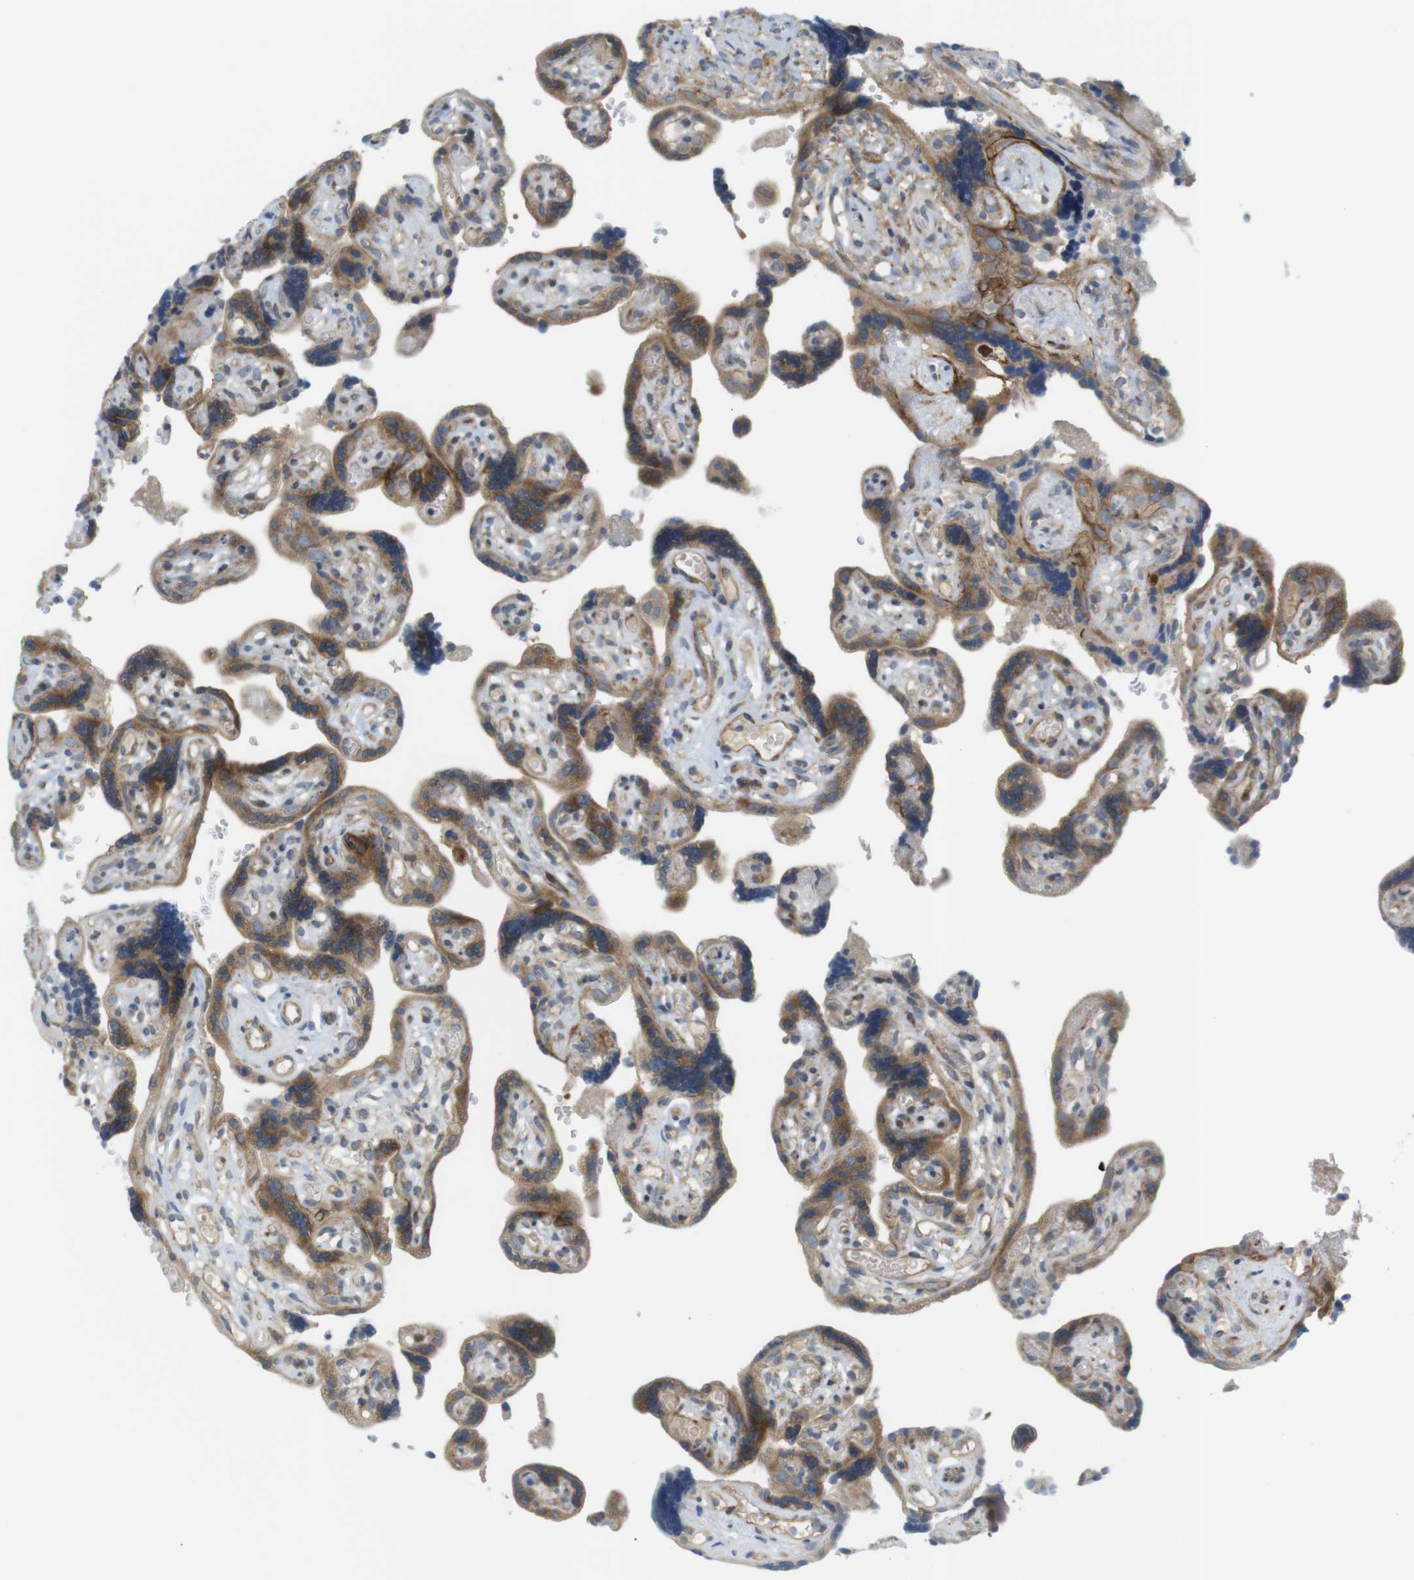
{"staining": {"intensity": "strong", "quantity": ">75%", "location": "cytoplasmic/membranous"}, "tissue": "placenta", "cell_type": "Trophoblastic cells", "image_type": "normal", "snomed": [{"axis": "morphology", "description": "Normal tissue, NOS"}, {"axis": "topography", "description": "Placenta"}], "caption": "Protein staining of benign placenta reveals strong cytoplasmic/membranous positivity in about >75% of trophoblastic cells.", "gene": "GJC3", "patient": {"sex": "female", "age": 30}}